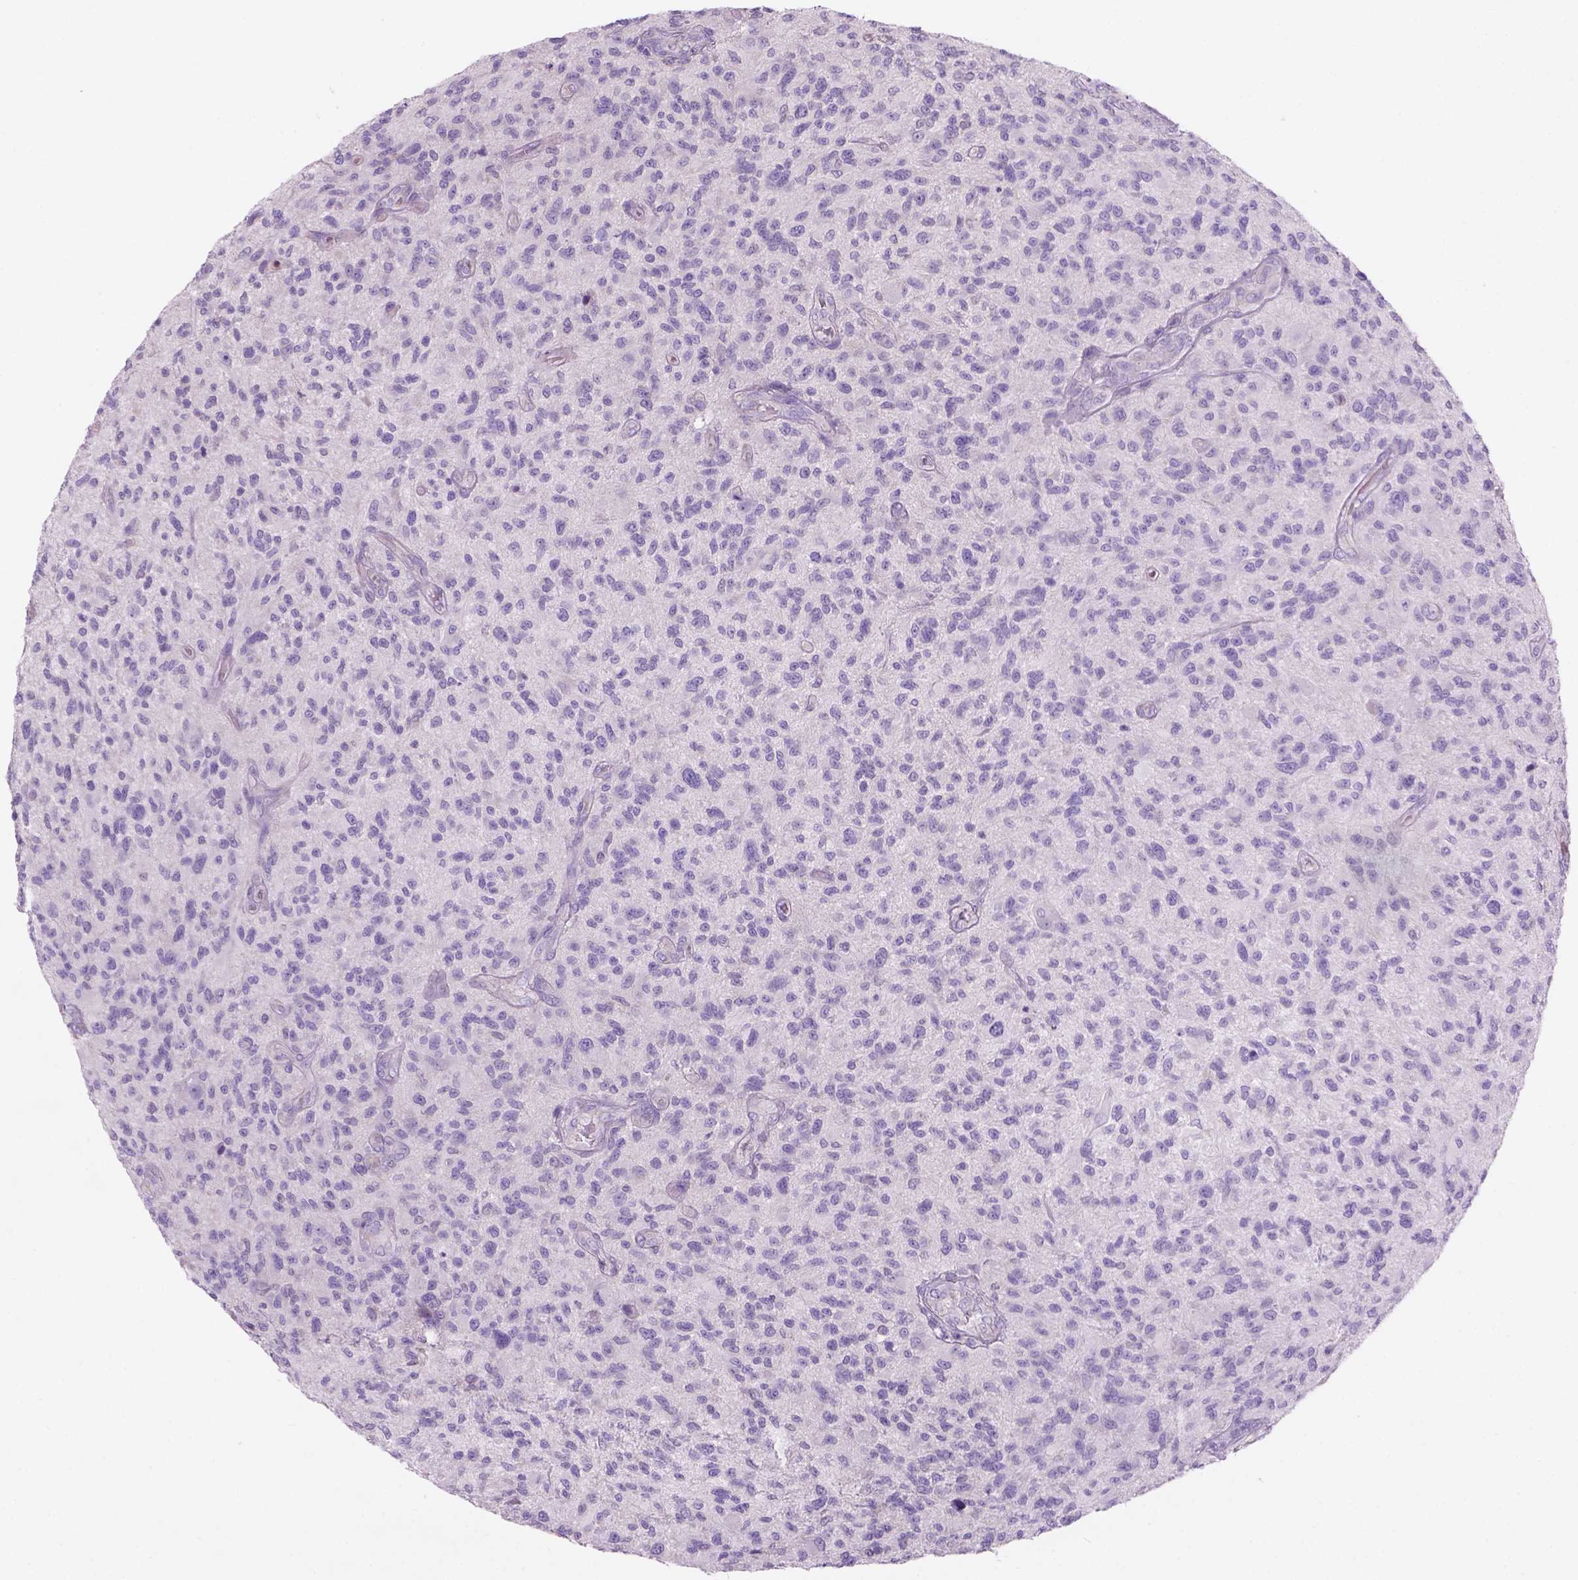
{"staining": {"intensity": "negative", "quantity": "none", "location": "none"}, "tissue": "glioma", "cell_type": "Tumor cells", "image_type": "cancer", "snomed": [{"axis": "morphology", "description": "Glioma, malignant, High grade"}, {"axis": "topography", "description": "Brain"}], "caption": "IHC of human high-grade glioma (malignant) demonstrates no expression in tumor cells.", "gene": "CD84", "patient": {"sex": "male", "age": 47}}